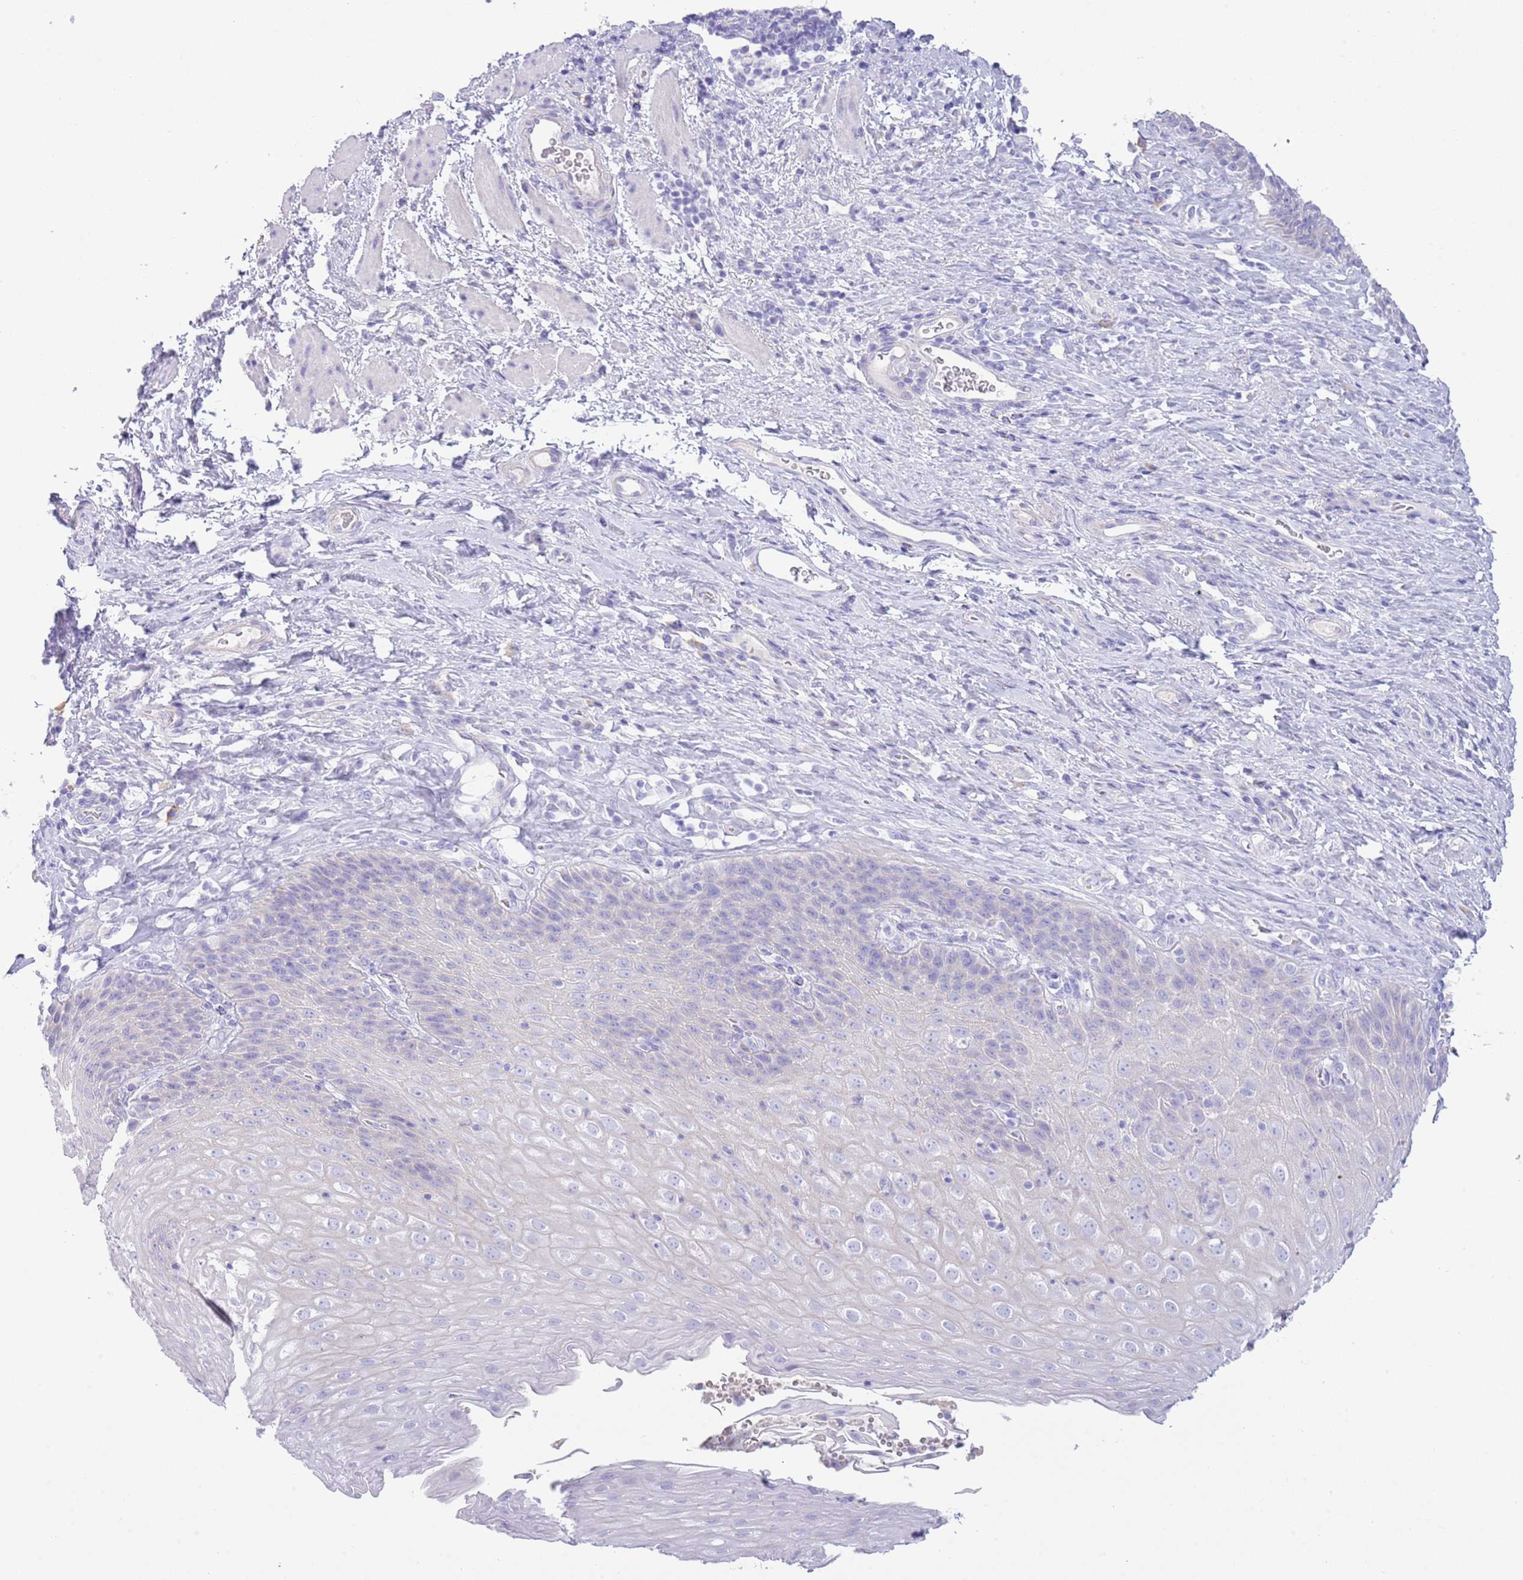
{"staining": {"intensity": "negative", "quantity": "none", "location": "none"}, "tissue": "esophagus", "cell_type": "Squamous epithelial cells", "image_type": "normal", "snomed": [{"axis": "morphology", "description": "Normal tissue, NOS"}, {"axis": "topography", "description": "Esophagus"}], "caption": "IHC micrograph of unremarkable esophagus stained for a protein (brown), which shows no expression in squamous epithelial cells.", "gene": "ACR", "patient": {"sex": "female", "age": 61}}